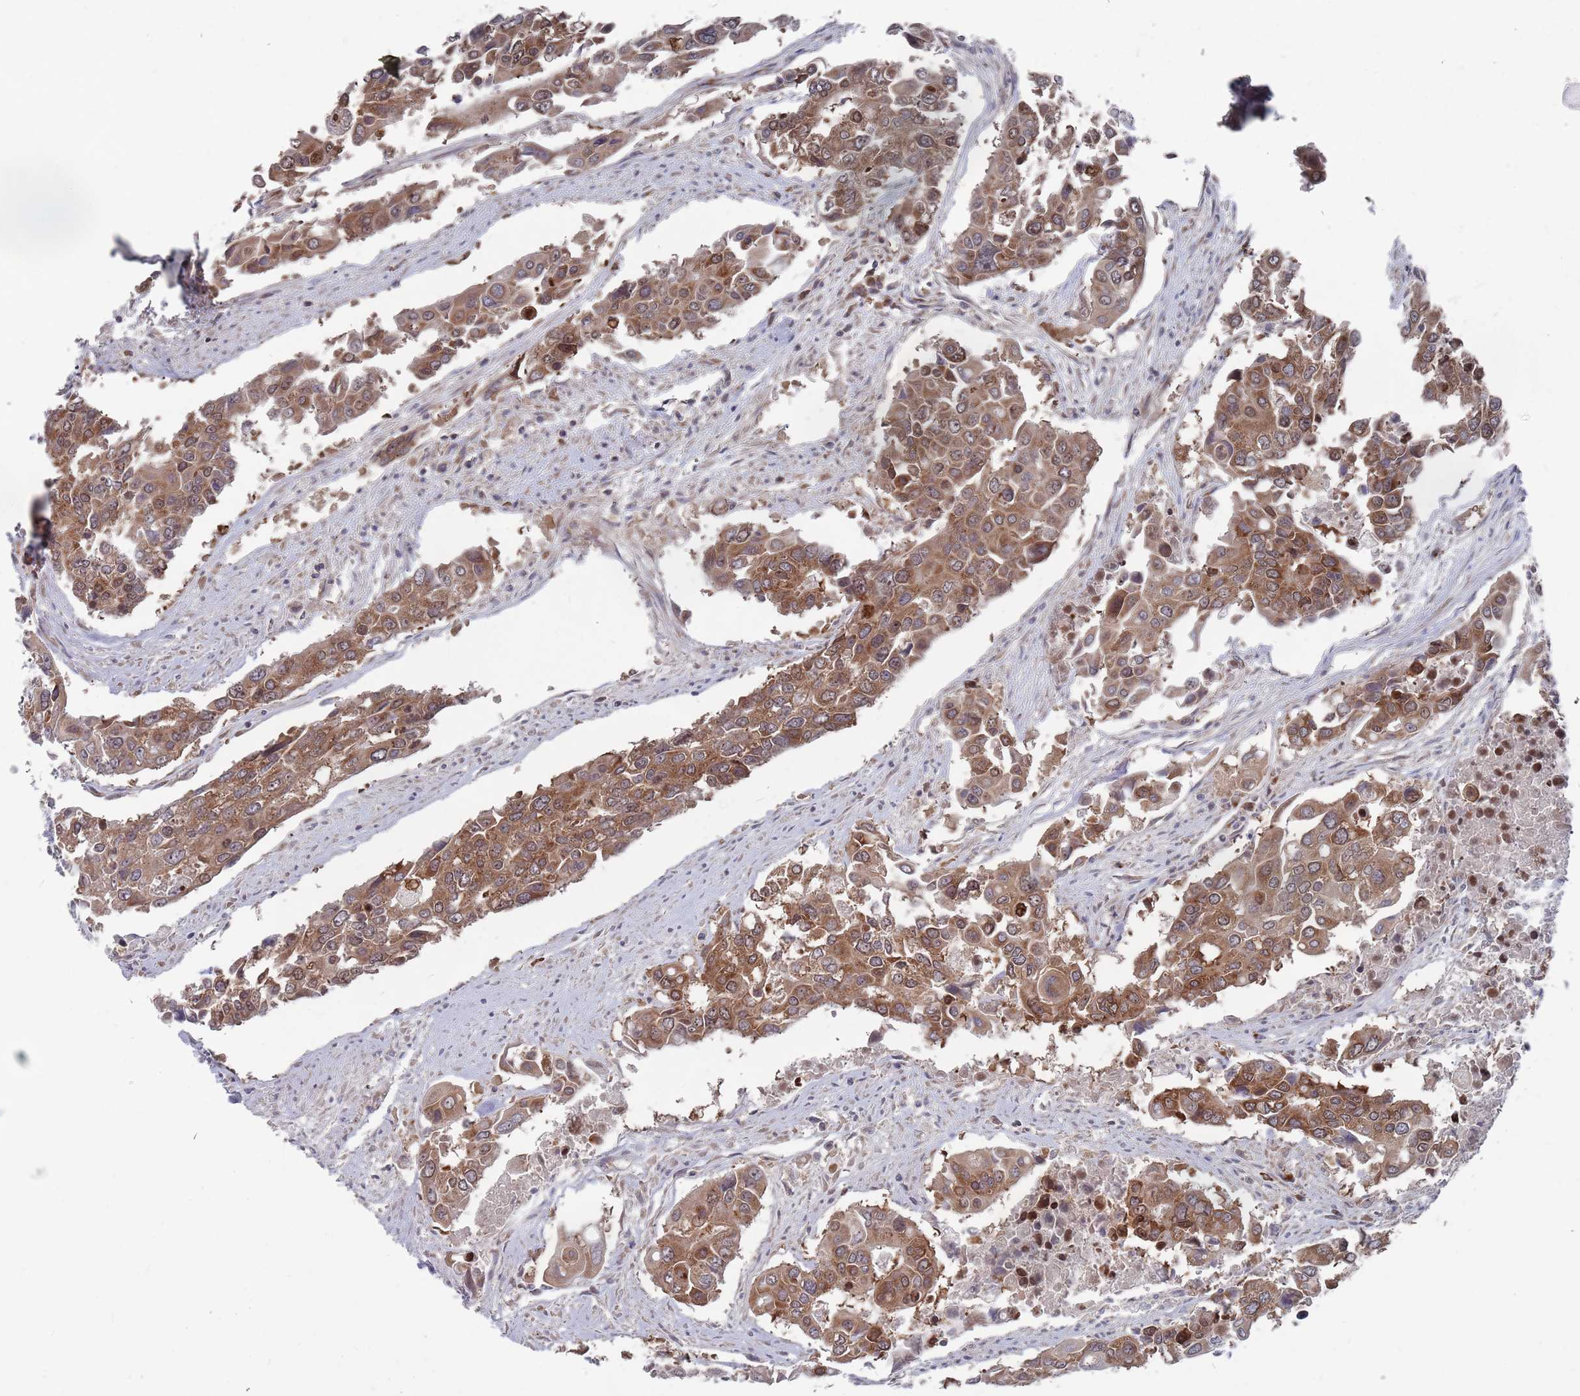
{"staining": {"intensity": "moderate", "quantity": ">75%", "location": "cytoplasmic/membranous"}, "tissue": "colorectal cancer", "cell_type": "Tumor cells", "image_type": "cancer", "snomed": [{"axis": "morphology", "description": "Adenocarcinoma, NOS"}, {"axis": "topography", "description": "Colon"}], "caption": "A high-resolution photomicrograph shows immunohistochemistry (IHC) staining of colorectal adenocarcinoma, which demonstrates moderate cytoplasmic/membranous staining in about >75% of tumor cells. The protein of interest is shown in brown color, while the nuclei are stained blue.", "gene": "FMO4", "patient": {"sex": "male", "age": 77}}